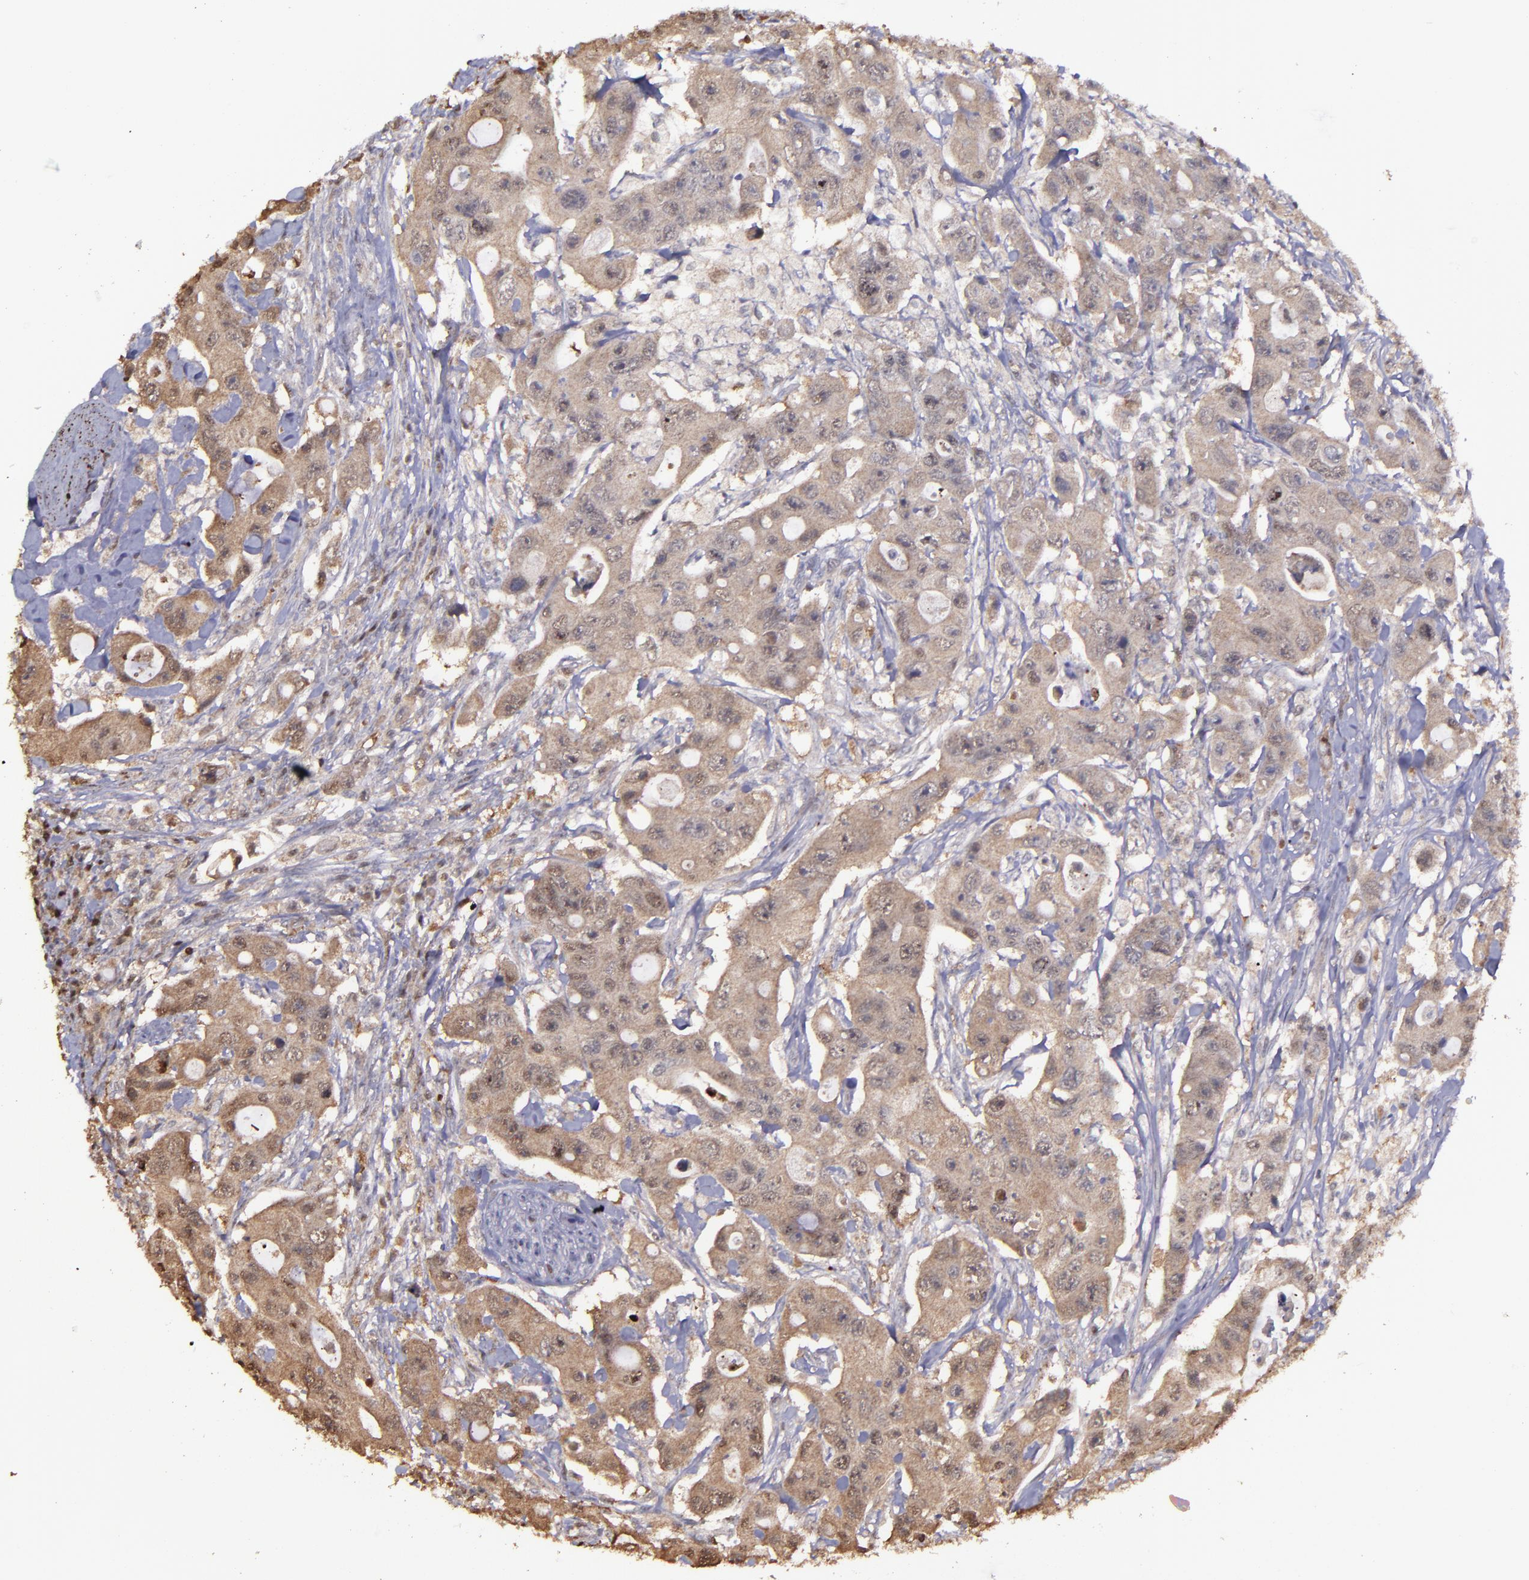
{"staining": {"intensity": "moderate", "quantity": ">75%", "location": "cytoplasmic/membranous"}, "tissue": "colorectal cancer", "cell_type": "Tumor cells", "image_type": "cancer", "snomed": [{"axis": "morphology", "description": "Adenocarcinoma, NOS"}, {"axis": "topography", "description": "Colon"}], "caption": "Moderate cytoplasmic/membranous staining is appreciated in approximately >75% of tumor cells in adenocarcinoma (colorectal). Using DAB (brown) and hematoxylin (blue) stains, captured at high magnification using brightfield microscopy.", "gene": "SERPINF2", "patient": {"sex": "female", "age": 46}}